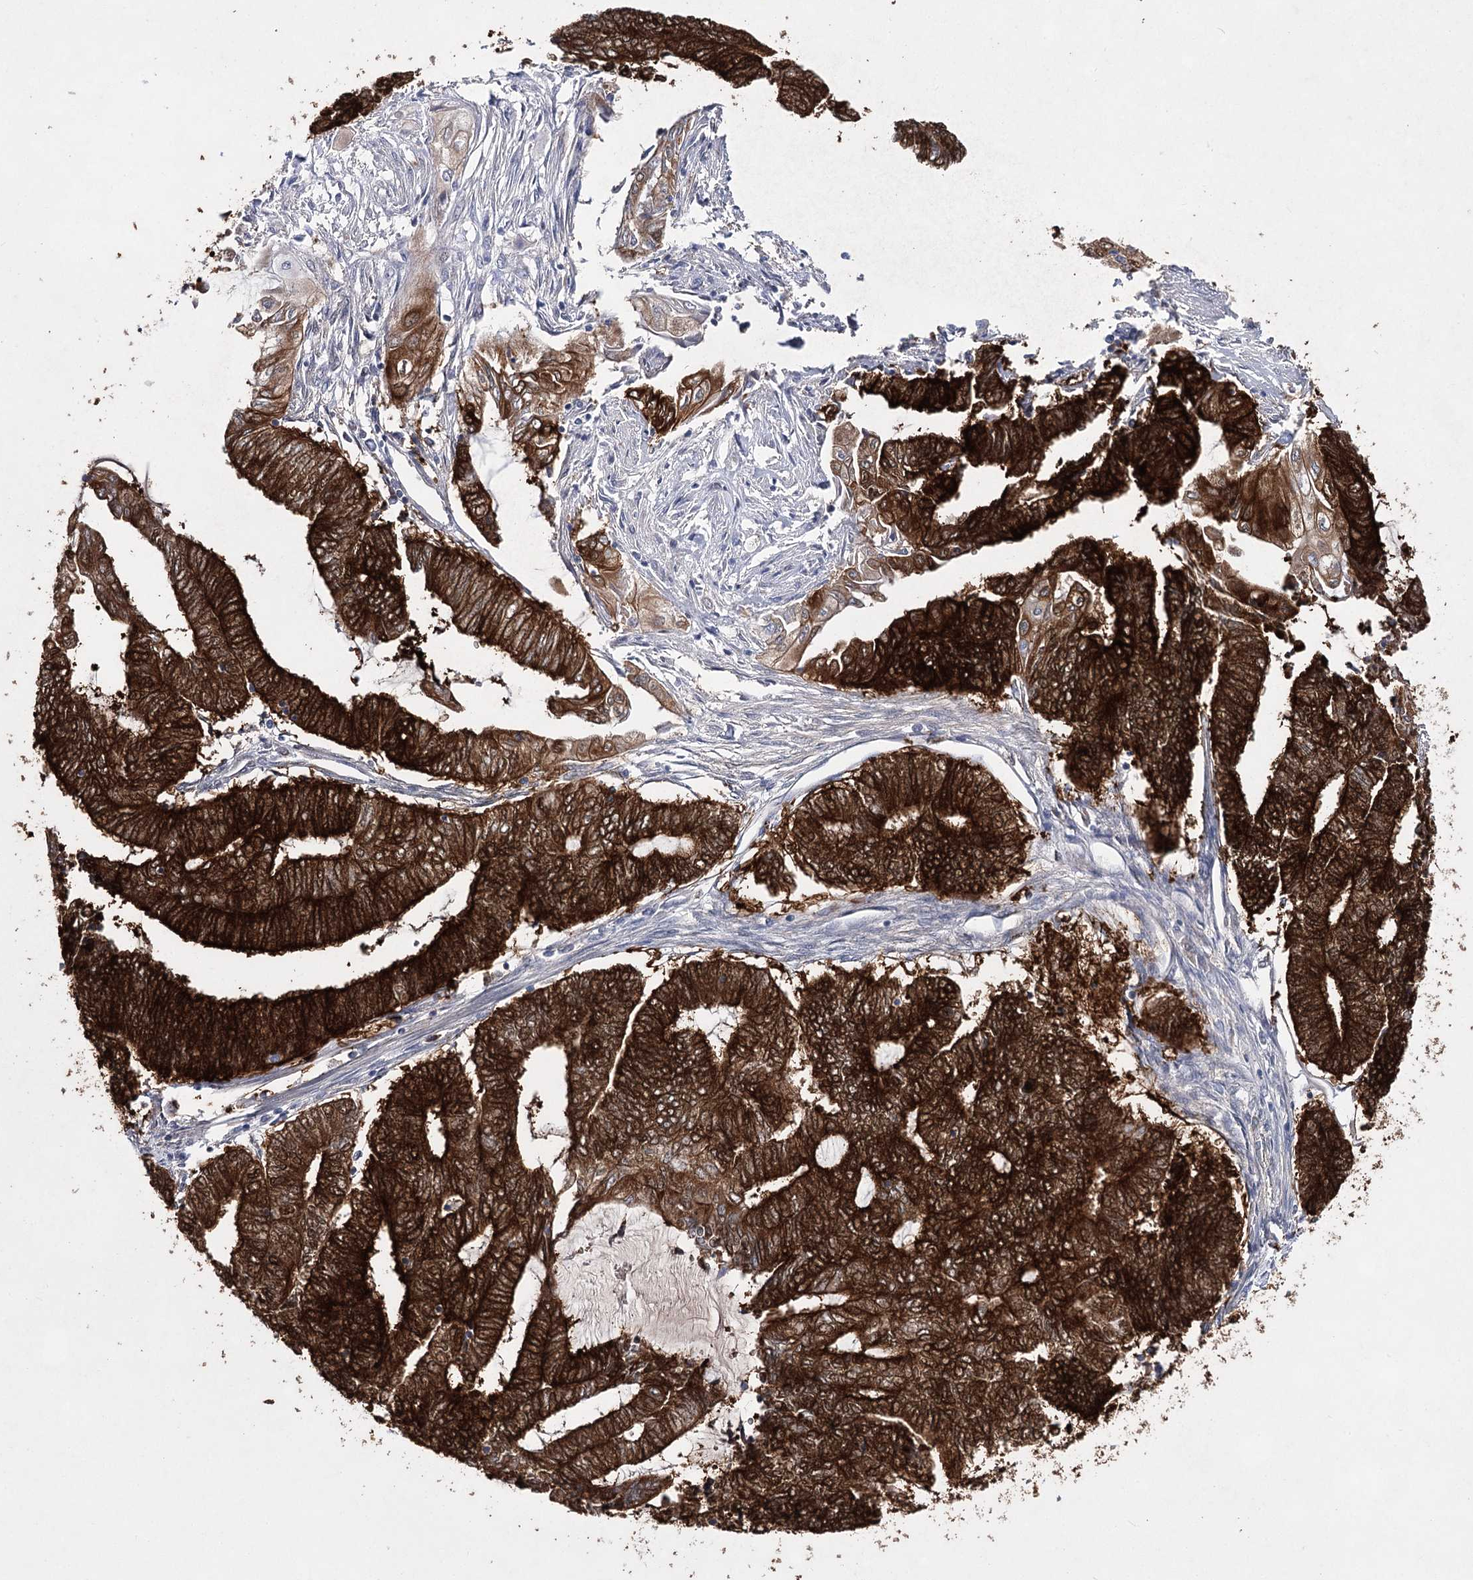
{"staining": {"intensity": "strong", "quantity": ">75%", "location": "cytoplasmic/membranous"}, "tissue": "endometrial cancer", "cell_type": "Tumor cells", "image_type": "cancer", "snomed": [{"axis": "morphology", "description": "Adenocarcinoma, NOS"}, {"axis": "topography", "description": "Uterus"}, {"axis": "topography", "description": "Endometrium"}], "caption": "About >75% of tumor cells in endometrial cancer show strong cytoplasmic/membranous protein staining as visualized by brown immunohistochemical staining.", "gene": "UGDH", "patient": {"sex": "female", "age": 70}}